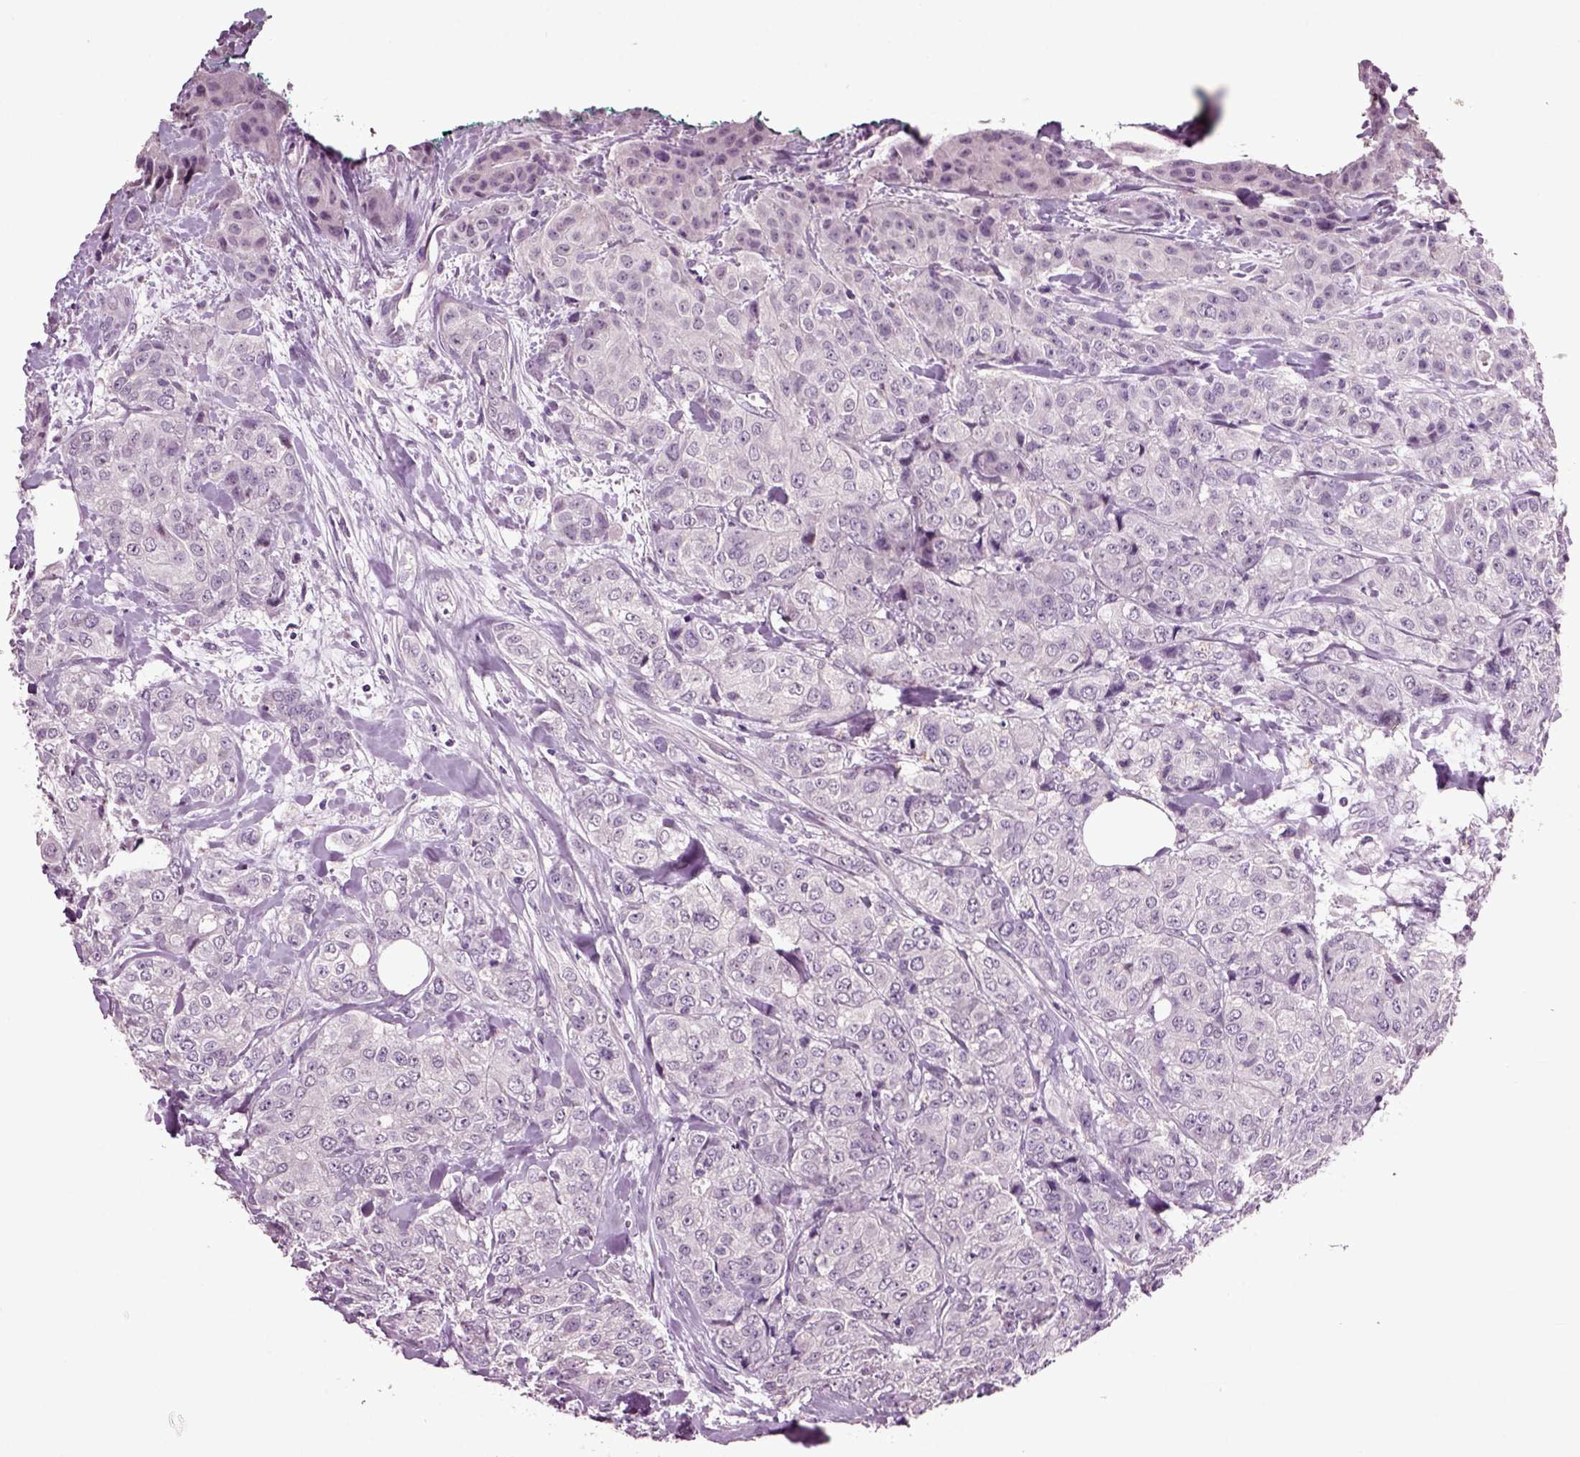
{"staining": {"intensity": "negative", "quantity": "none", "location": "none"}, "tissue": "breast cancer", "cell_type": "Tumor cells", "image_type": "cancer", "snomed": [{"axis": "morphology", "description": "Duct carcinoma"}, {"axis": "topography", "description": "Breast"}], "caption": "The micrograph displays no staining of tumor cells in breast invasive ductal carcinoma.", "gene": "CRHR1", "patient": {"sex": "female", "age": 43}}